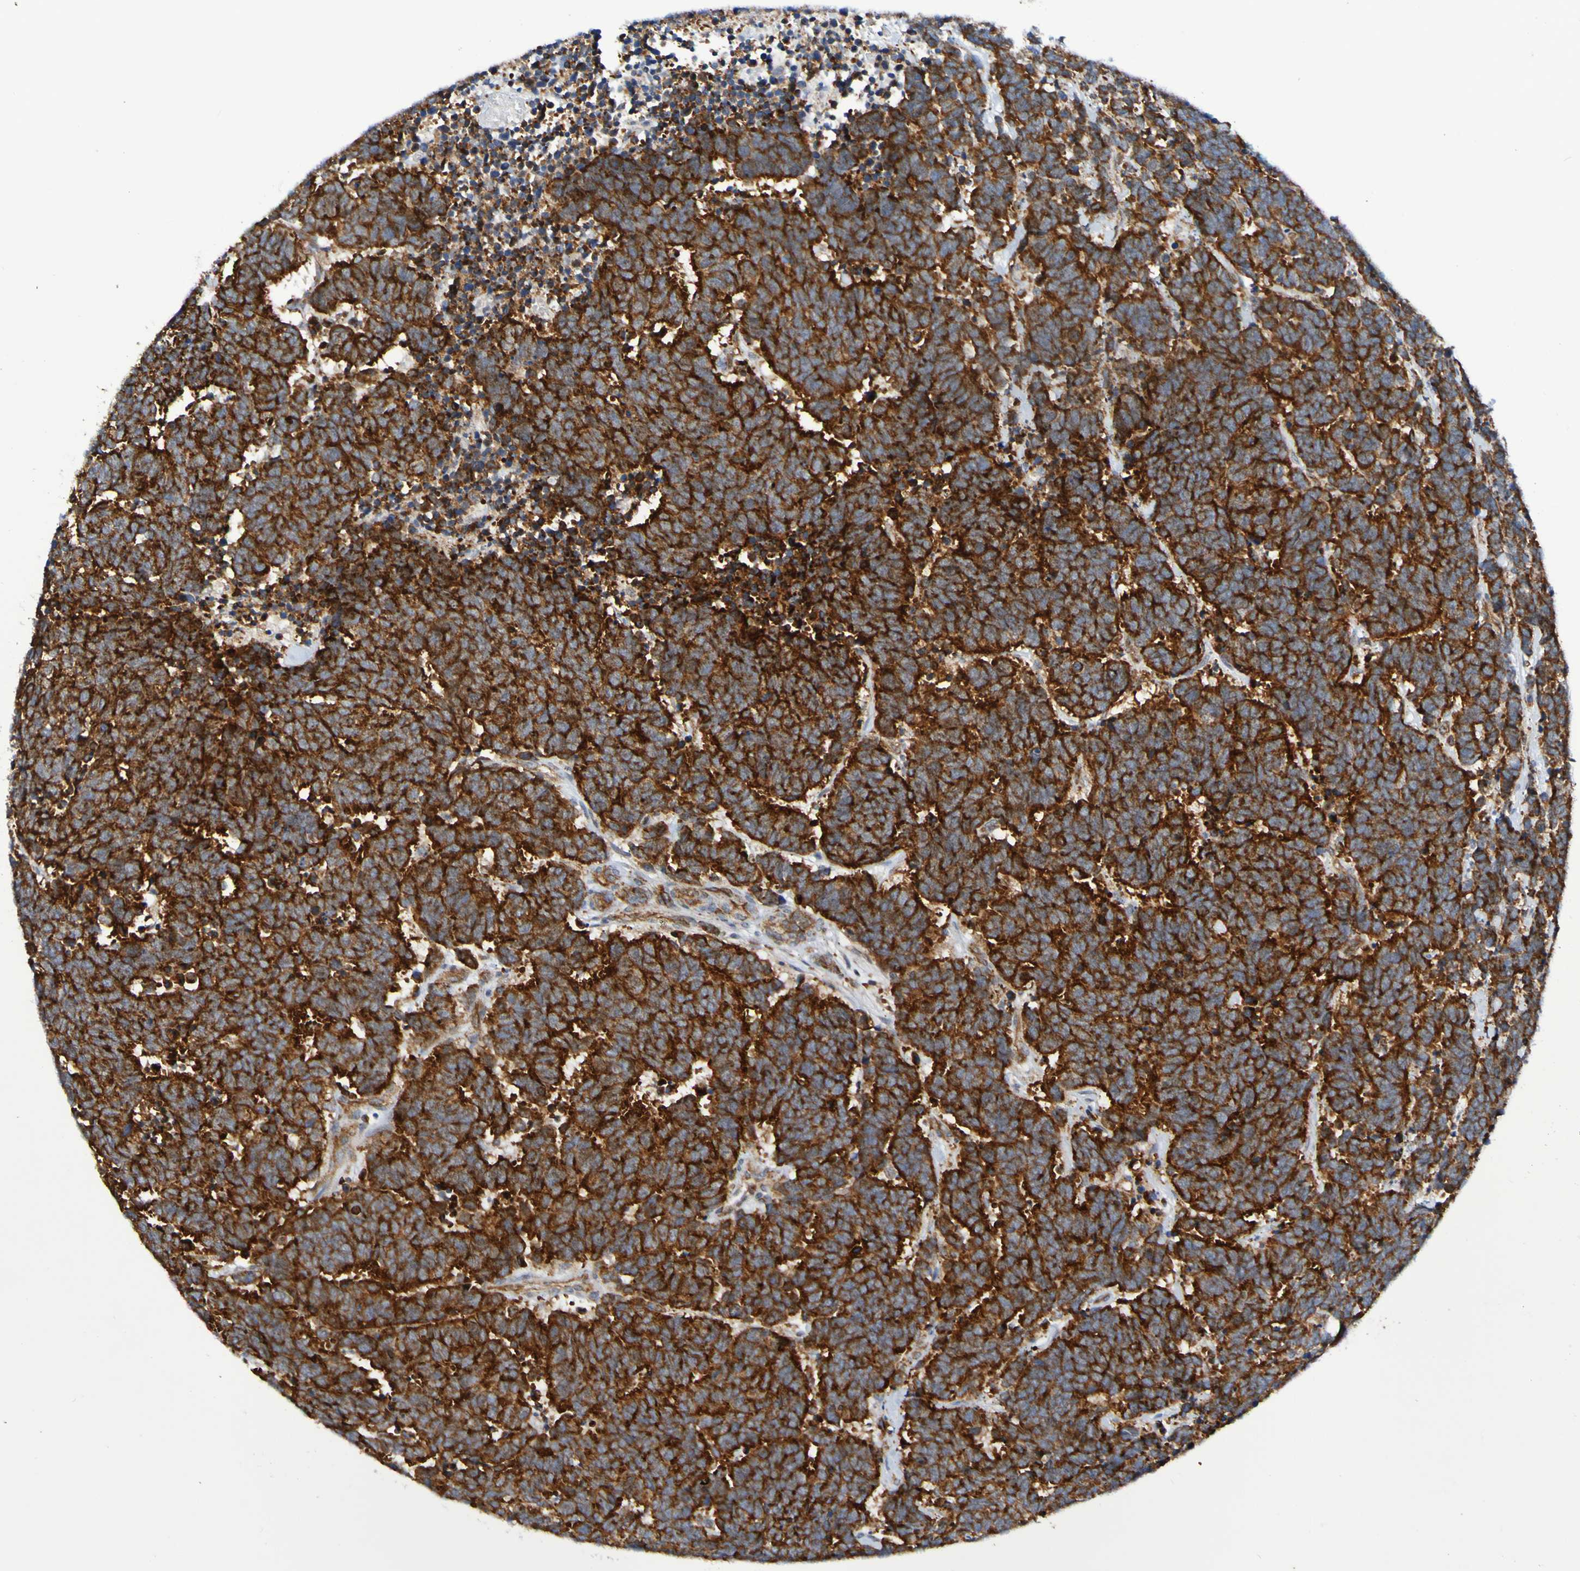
{"staining": {"intensity": "strong", "quantity": ">75%", "location": "cytoplasmic/membranous"}, "tissue": "carcinoid", "cell_type": "Tumor cells", "image_type": "cancer", "snomed": [{"axis": "morphology", "description": "Carcinoma, NOS"}, {"axis": "morphology", "description": "Carcinoid, malignant, NOS"}, {"axis": "topography", "description": "Urinary bladder"}], "caption": "The photomicrograph reveals immunohistochemical staining of carcinoid. There is strong cytoplasmic/membranous expression is present in about >75% of tumor cells.", "gene": "GJB1", "patient": {"sex": "male", "age": 57}}